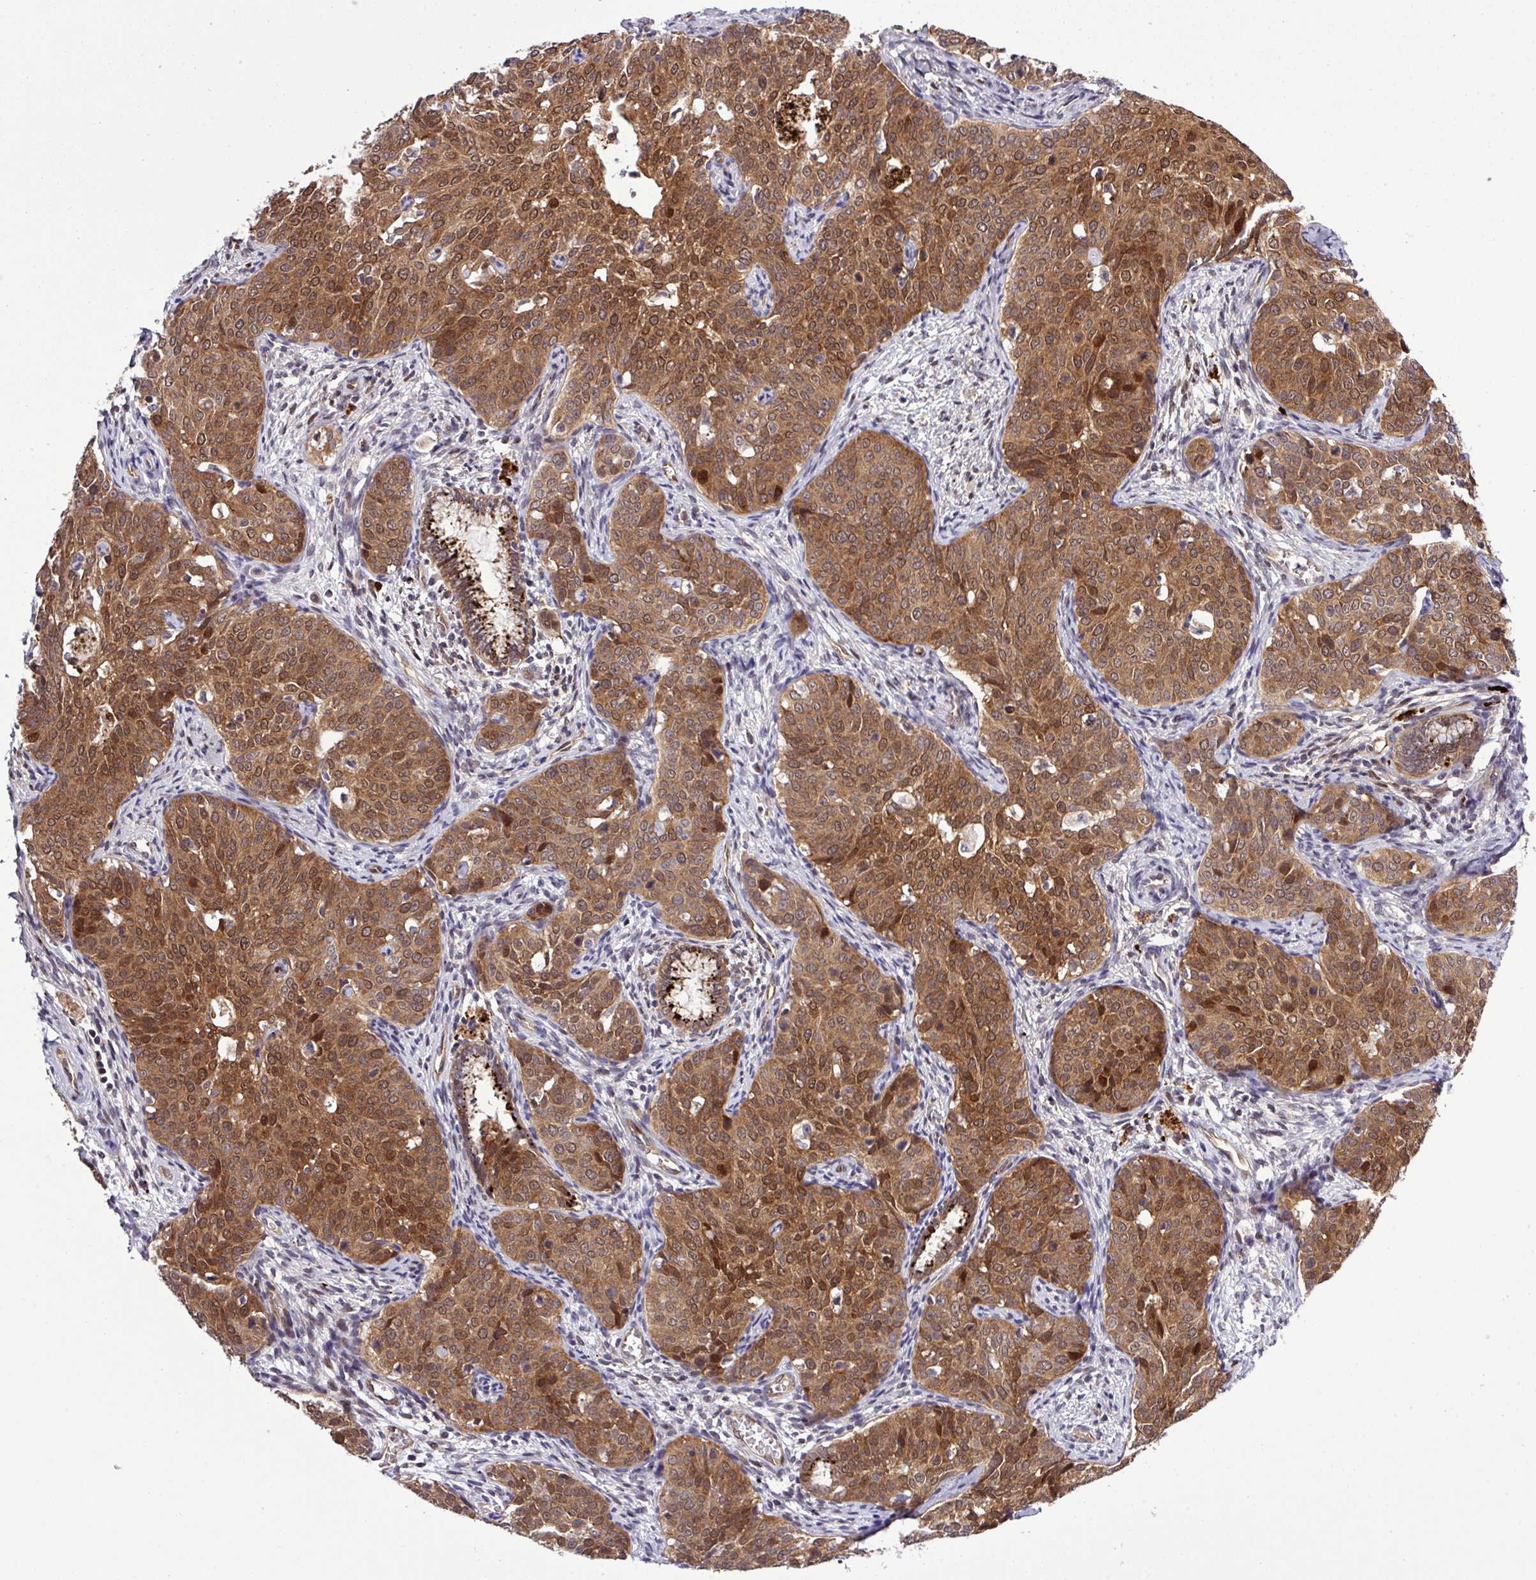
{"staining": {"intensity": "moderate", "quantity": ">75%", "location": "cytoplasmic/membranous,nuclear"}, "tissue": "cervical cancer", "cell_type": "Tumor cells", "image_type": "cancer", "snomed": [{"axis": "morphology", "description": "Squamous cell carcinoma, NOS"}, {"axis": "topography", "description": "Cervix"}], "caption": "Tumor cells exhibit moderate cytoplasmic/membranous and nuclear staining in about >75% of cells in cervical squamous cell carcinoma.", "gene": "CARHSP1", "patient": {"sex": "female", "age": 44}}